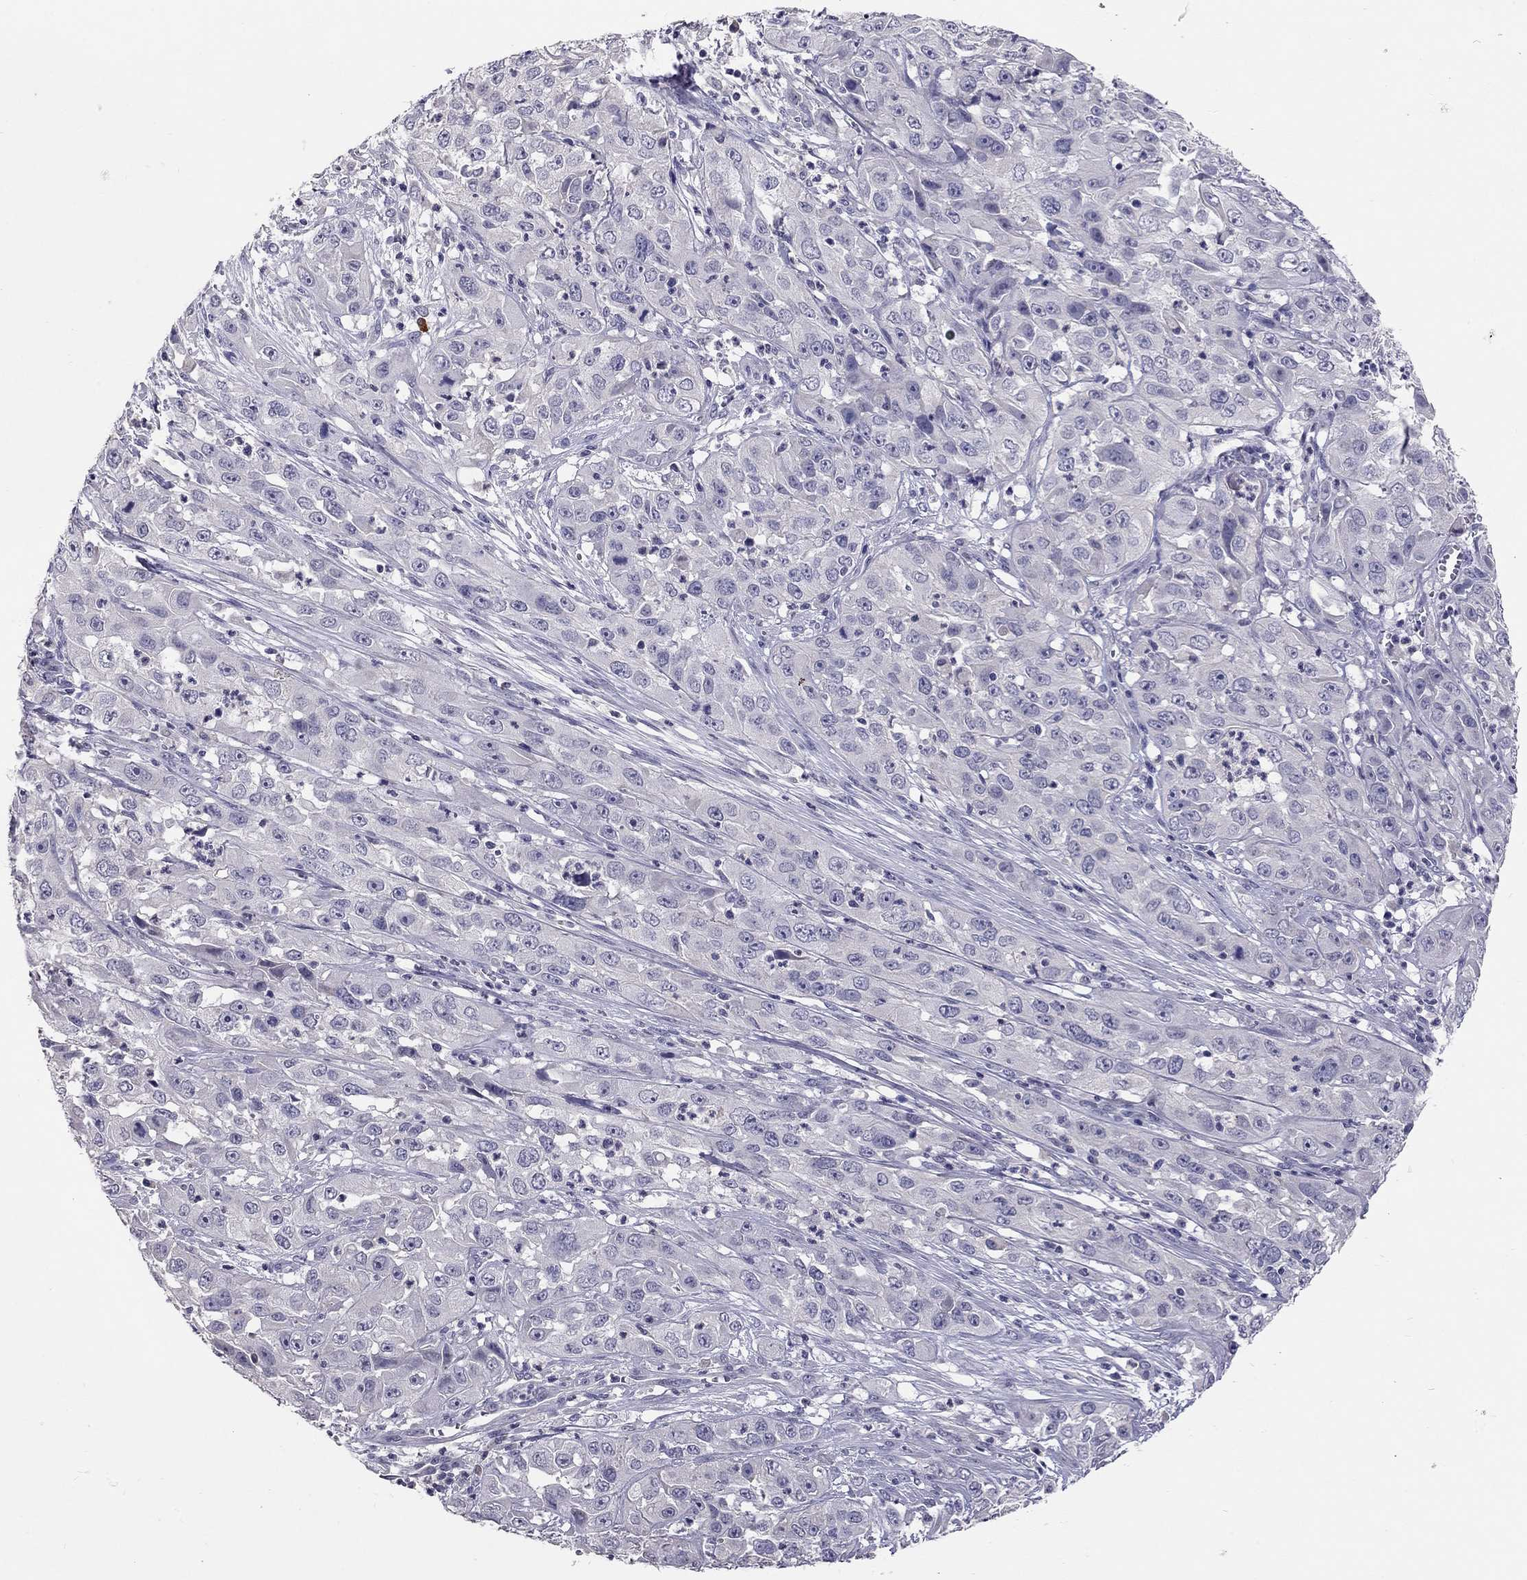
{"staining": {"intensity": "negative", "quantity": "none", "location": "none"}, "tissue": "cervical cancer", "cell_type": "Tumor cells", "image_type": "cancer", "snomed": [{"axis": "morphology", "description": "Squamous cell carcinoma, NOS"}, {"axis": "topography", "description": "Cervix"}], "caption": "An immunohistochemistry (IHC) image of cervical squamous cell carcinoma is shown. There is no staining in tumor cells of cervical squamous cell carcinoma.", "gene": "SCARB1", "patient": {"sex": "female", "age": 32}}